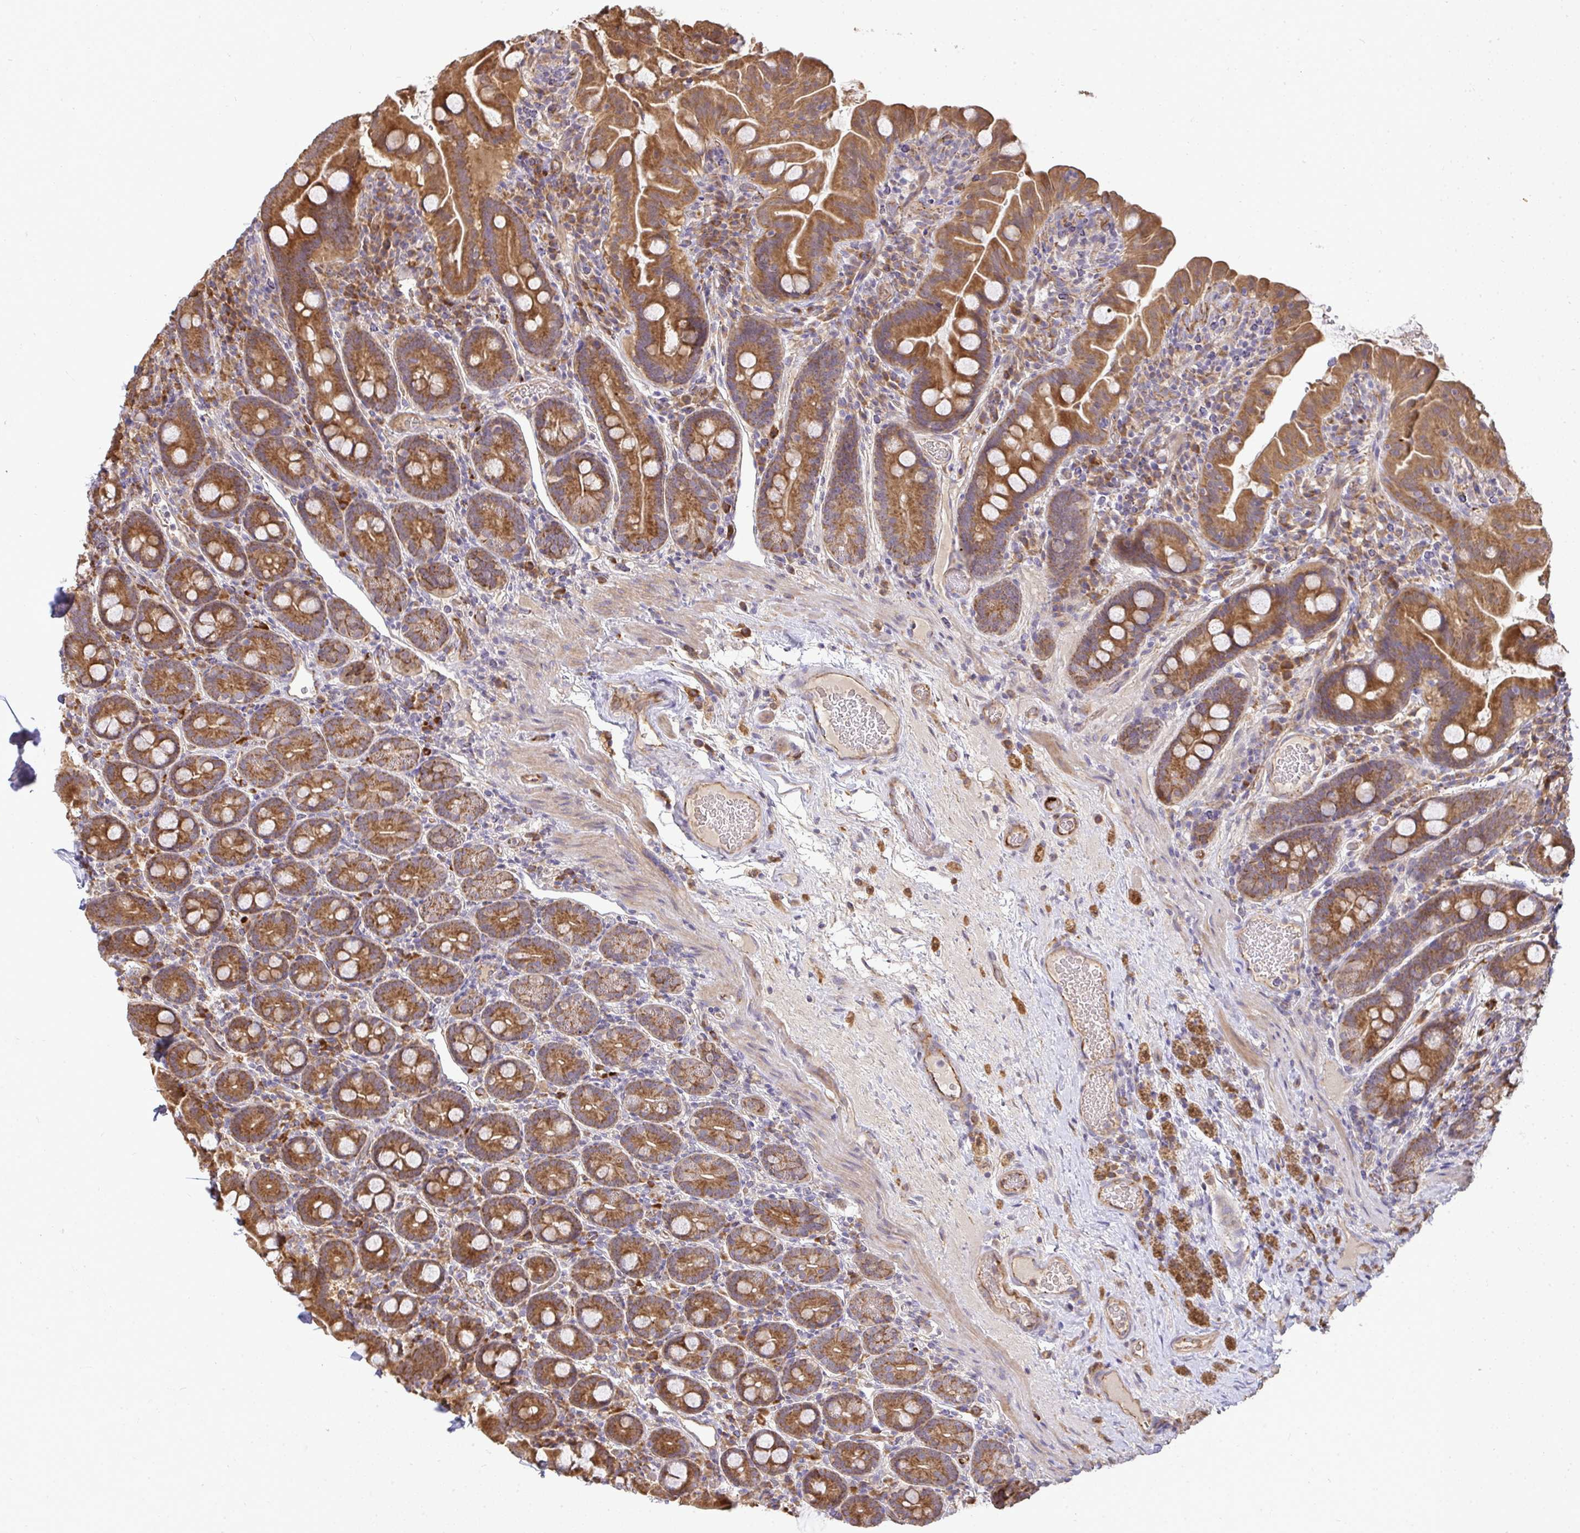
{"staining": {"intensity": "moderate", "quantity": ">75%", "location": "cytoplasmic/membranous"}, "tissue": "small intestine", "cell_type": "Glandular cells", "image_type": "normal", "snomed": [{"axis": "morphology", "description": "Normal tissue, NOS"}, {"axis": "topography", "description": "Small intestine"}], "caption": "Immunohistochemical staining of unremarkable small intestine demonstrates moderate cytoplasmic/membranous protein staining in about >75% of glandular cells.", "gene": "B4GALT6", "patient": {"sex": "male", "age": 26}}